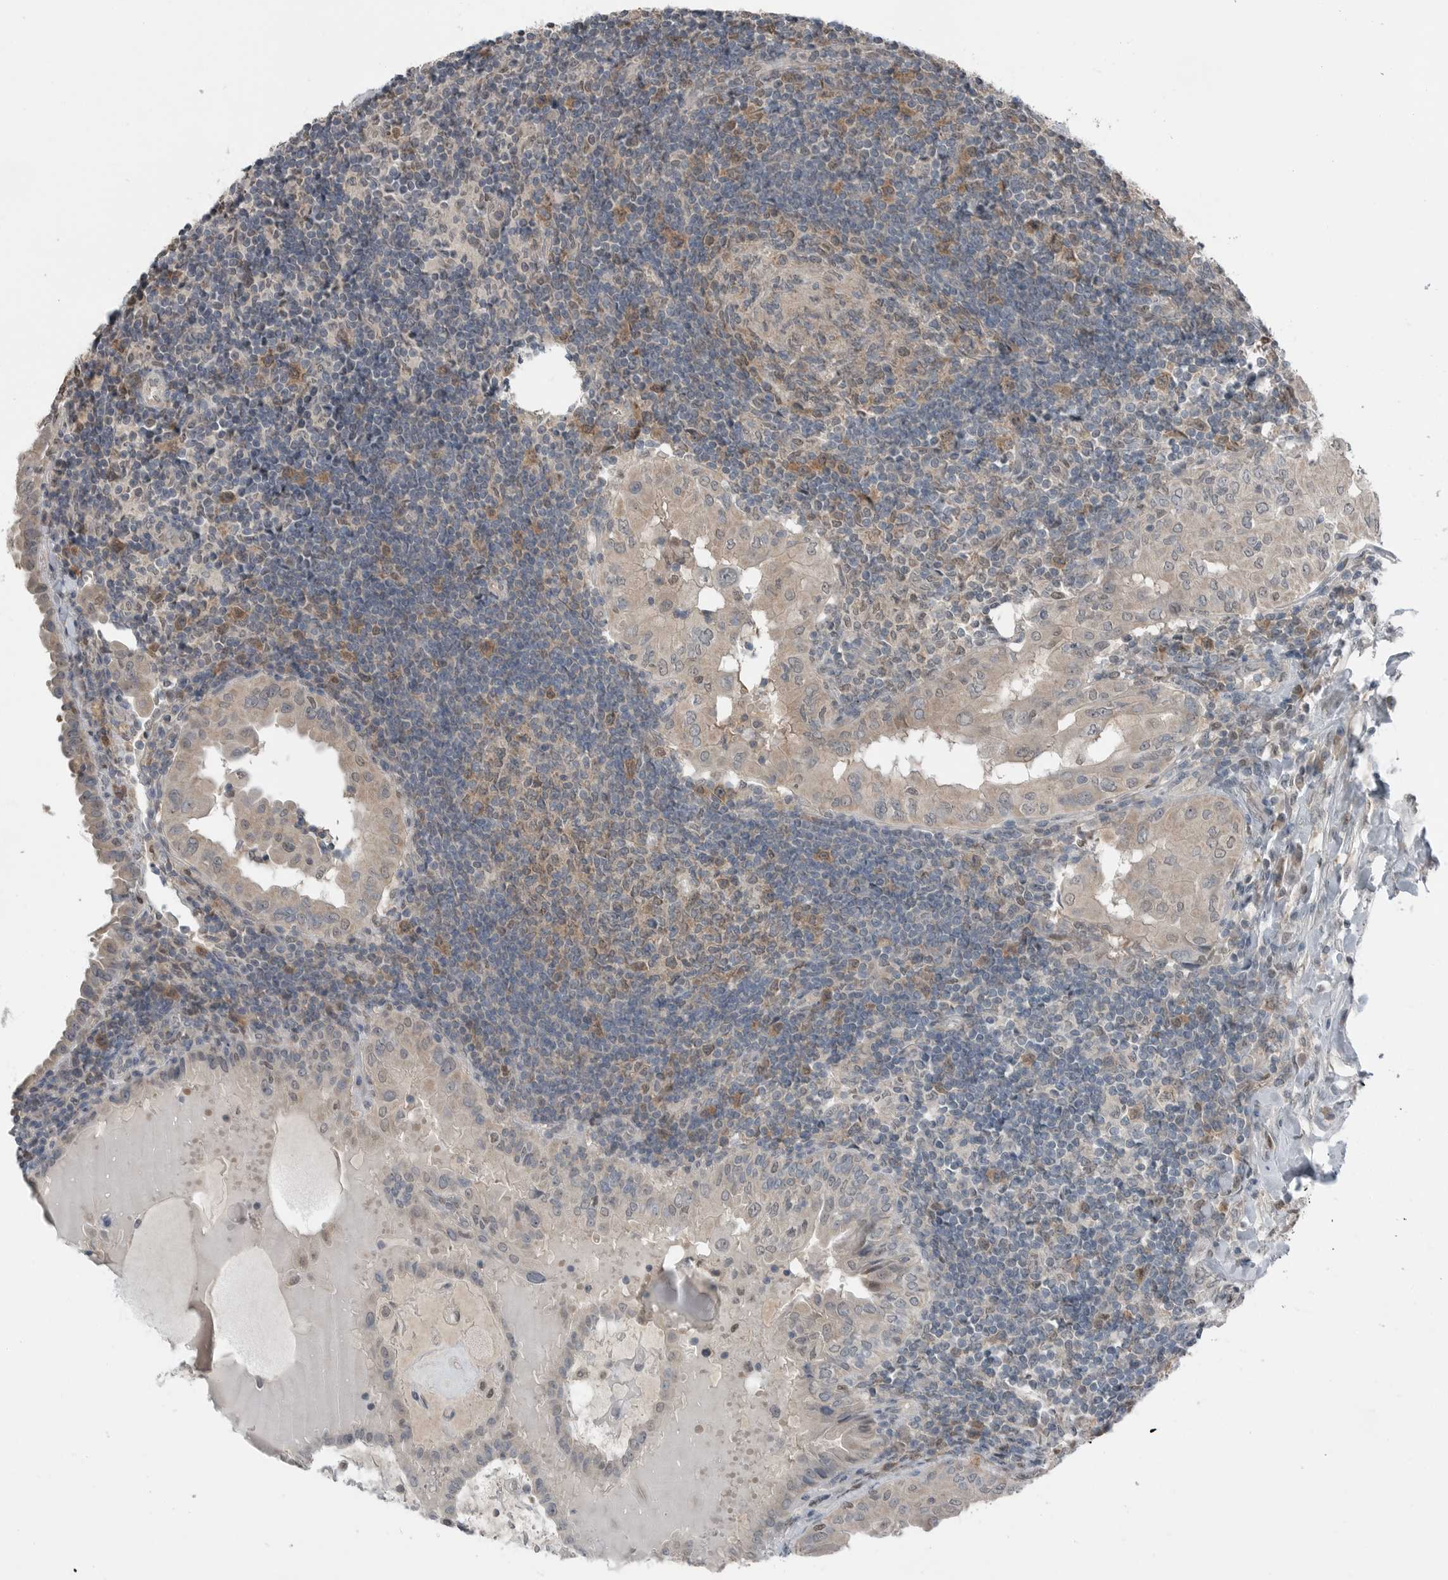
{"staining": {"intensity": "negative", "quantity": "none", "location": "none"}, "tissue": "thyroid cancer", "cell_type": "Tumor cells", "image_type": "cancer", "snomed": [{"axis": "morphology", "description": "Papillary adenocarcinoma, NOS"}, {"axis": "topography", "description": "Thyroid gland"}], "caption": "The histopathology image shows no staining of tumor cells in papillary adenocarcinoma (thyroid). (DAB (3,3'-diaminobenzidine) immunohistochemistry (IHC) with hematoxylin counter stain).", "gene": "MFAP3L", "patient": {"sex": "male", "age": 33}}